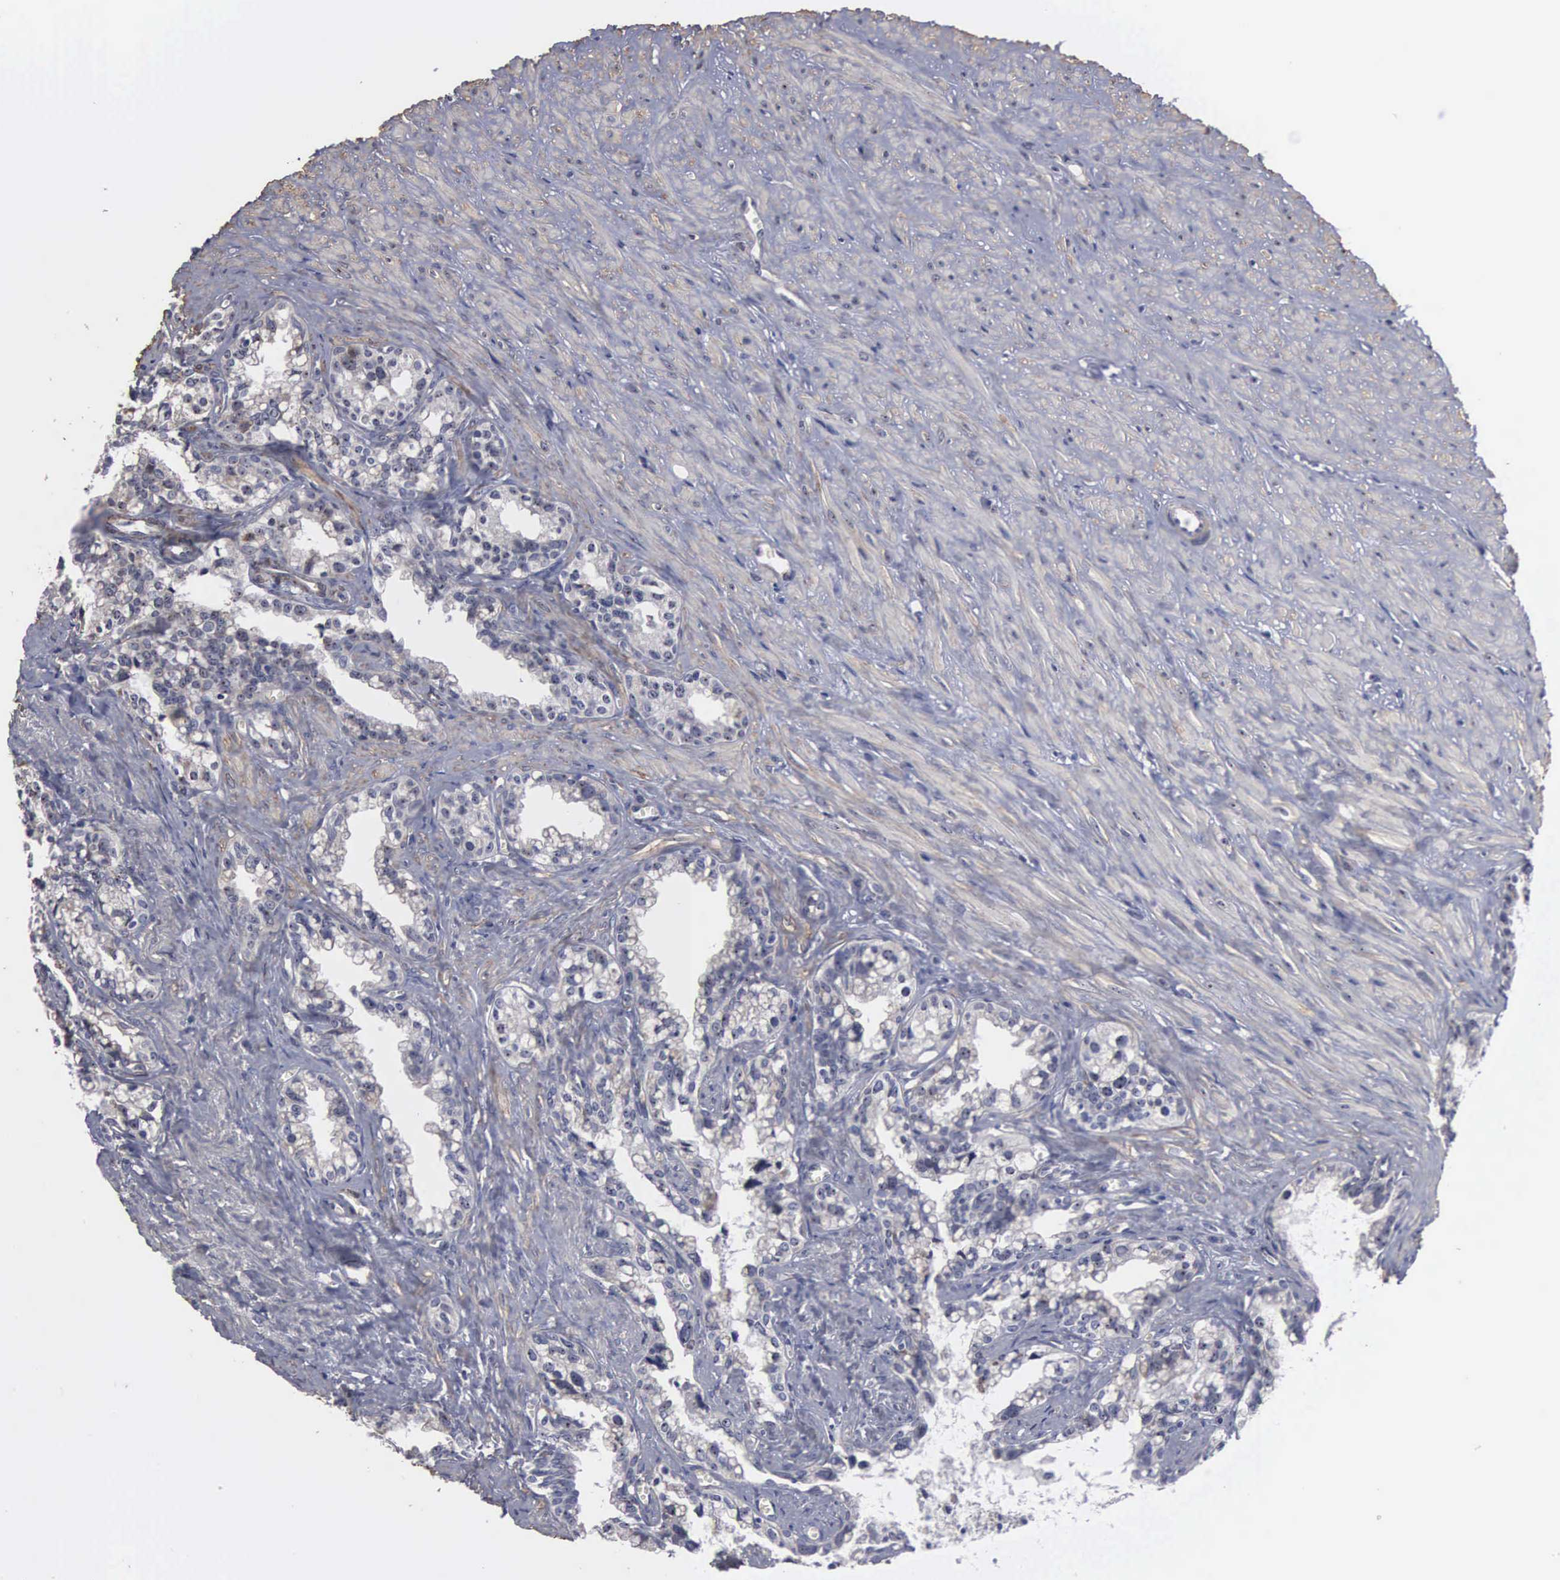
{"staining": {"intensity": "weak", "quantity": "<25%", "location": "nuclear"}, "tissue": "seminal vesicle", "cell_type": "Glandular cells", "image_type": "normal", "snomed": [{"axis": "morphology", "description": "Normal tissue, NOS"}, {"axis": "topography", "description": "Seminal veicle"}], "caption": "IHC photomicrograph of unremarkable human seminal vesicle stained for a protein (brown), which displays no positivity in glandular cells. Nuclei are stained in blue.", "gene": "NGDN", "patient": {"sex": "male", "age": 60}}